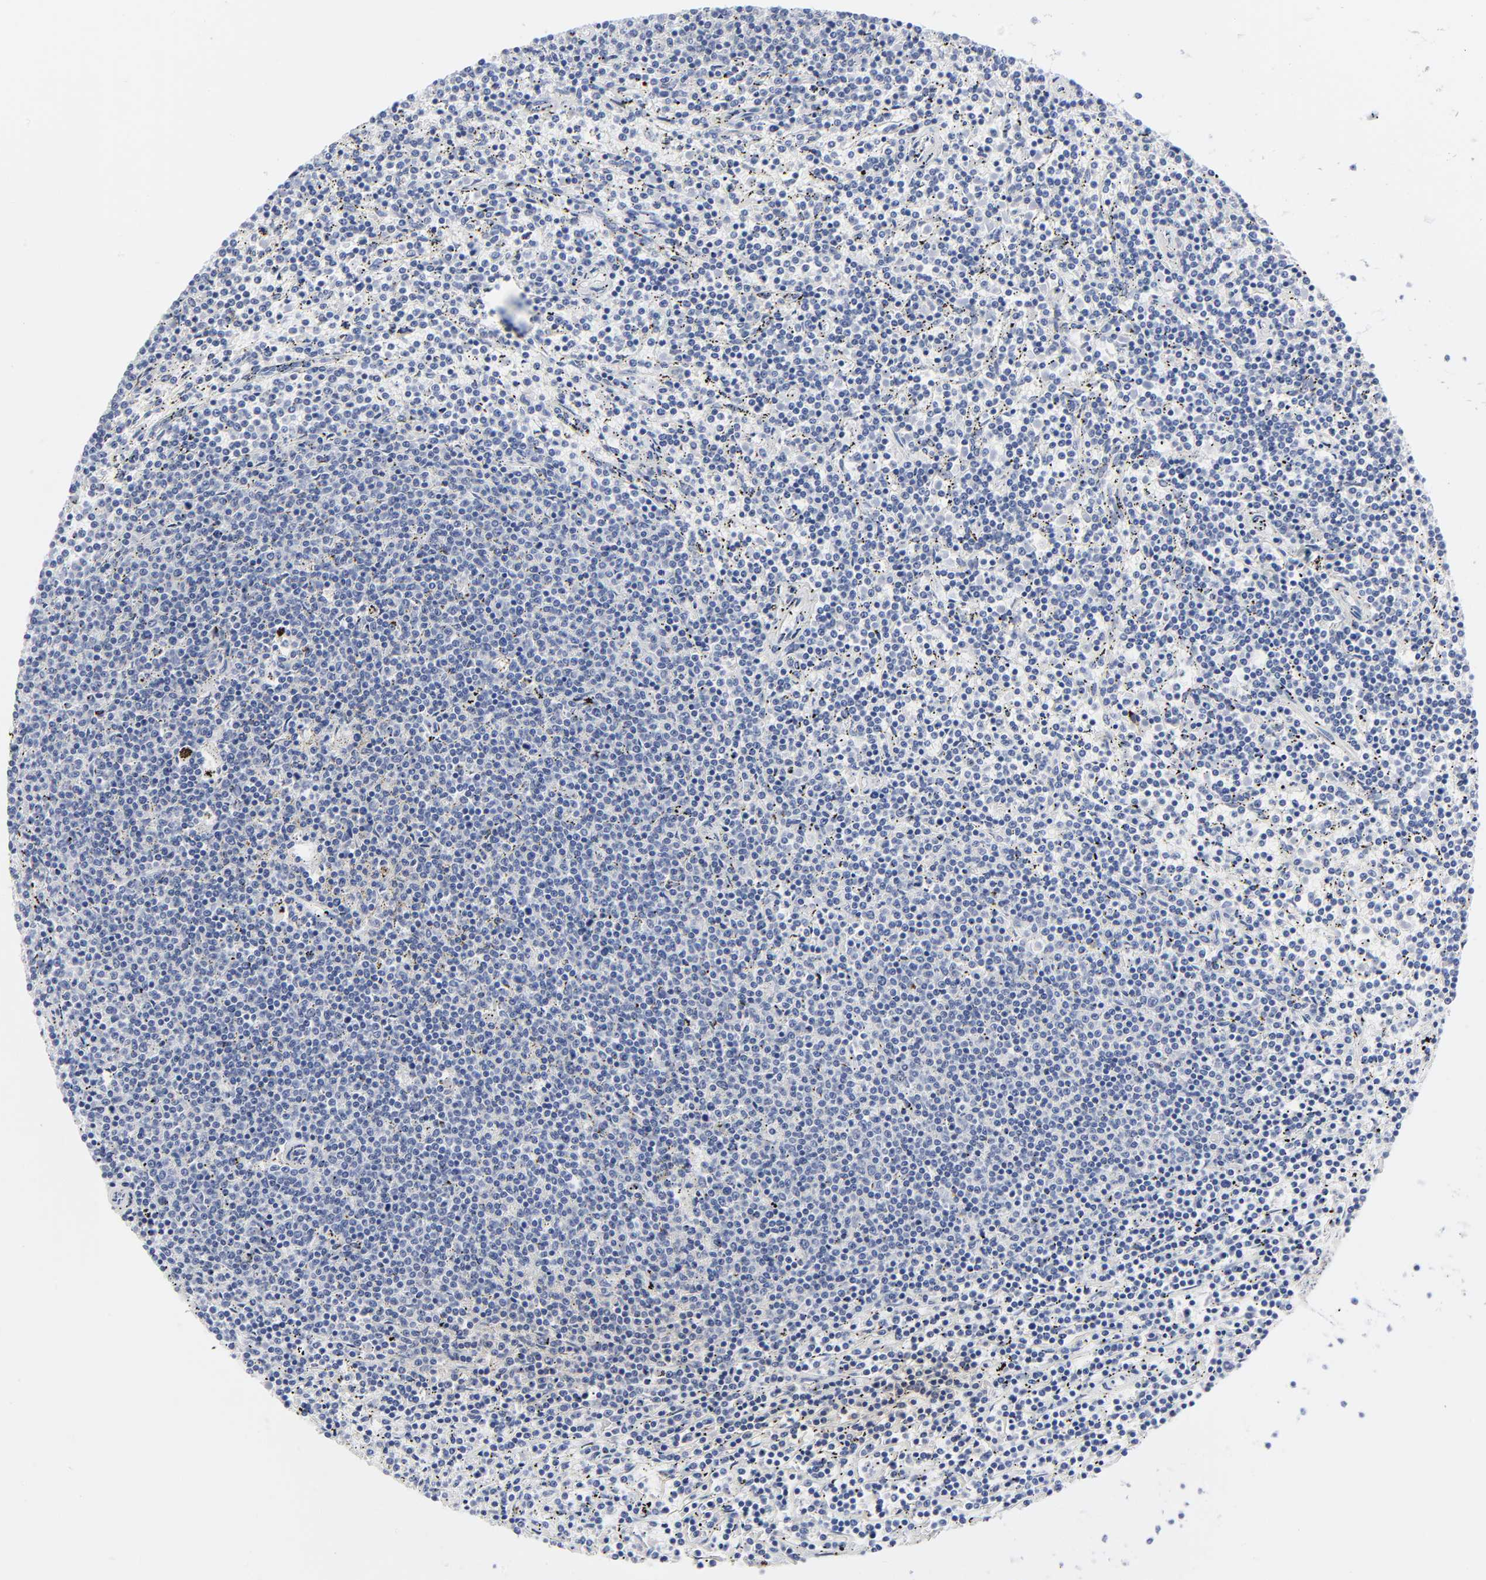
{"staining": {"intensity": "negative", "quantity": "none", "location": "none"}, "tissue": "lymphoma", "cell_type": "Tumor cells", "image_type": "cancer", "snomed": [{"axis": "morphology", "description": "Malignant lymphoma, non-Hodgkin's type, Low grade"}, {"axis": "topography", "description": "Spleen"}], "caption": "Immunohistochemistry (IHC) photomicrograph of neoplastic tissue: lymphoma stained with DAB shows no significant protein expression in tumor cells.", "gene": "CLEC4G", "patient": {"sex": "female", "age": 50}}